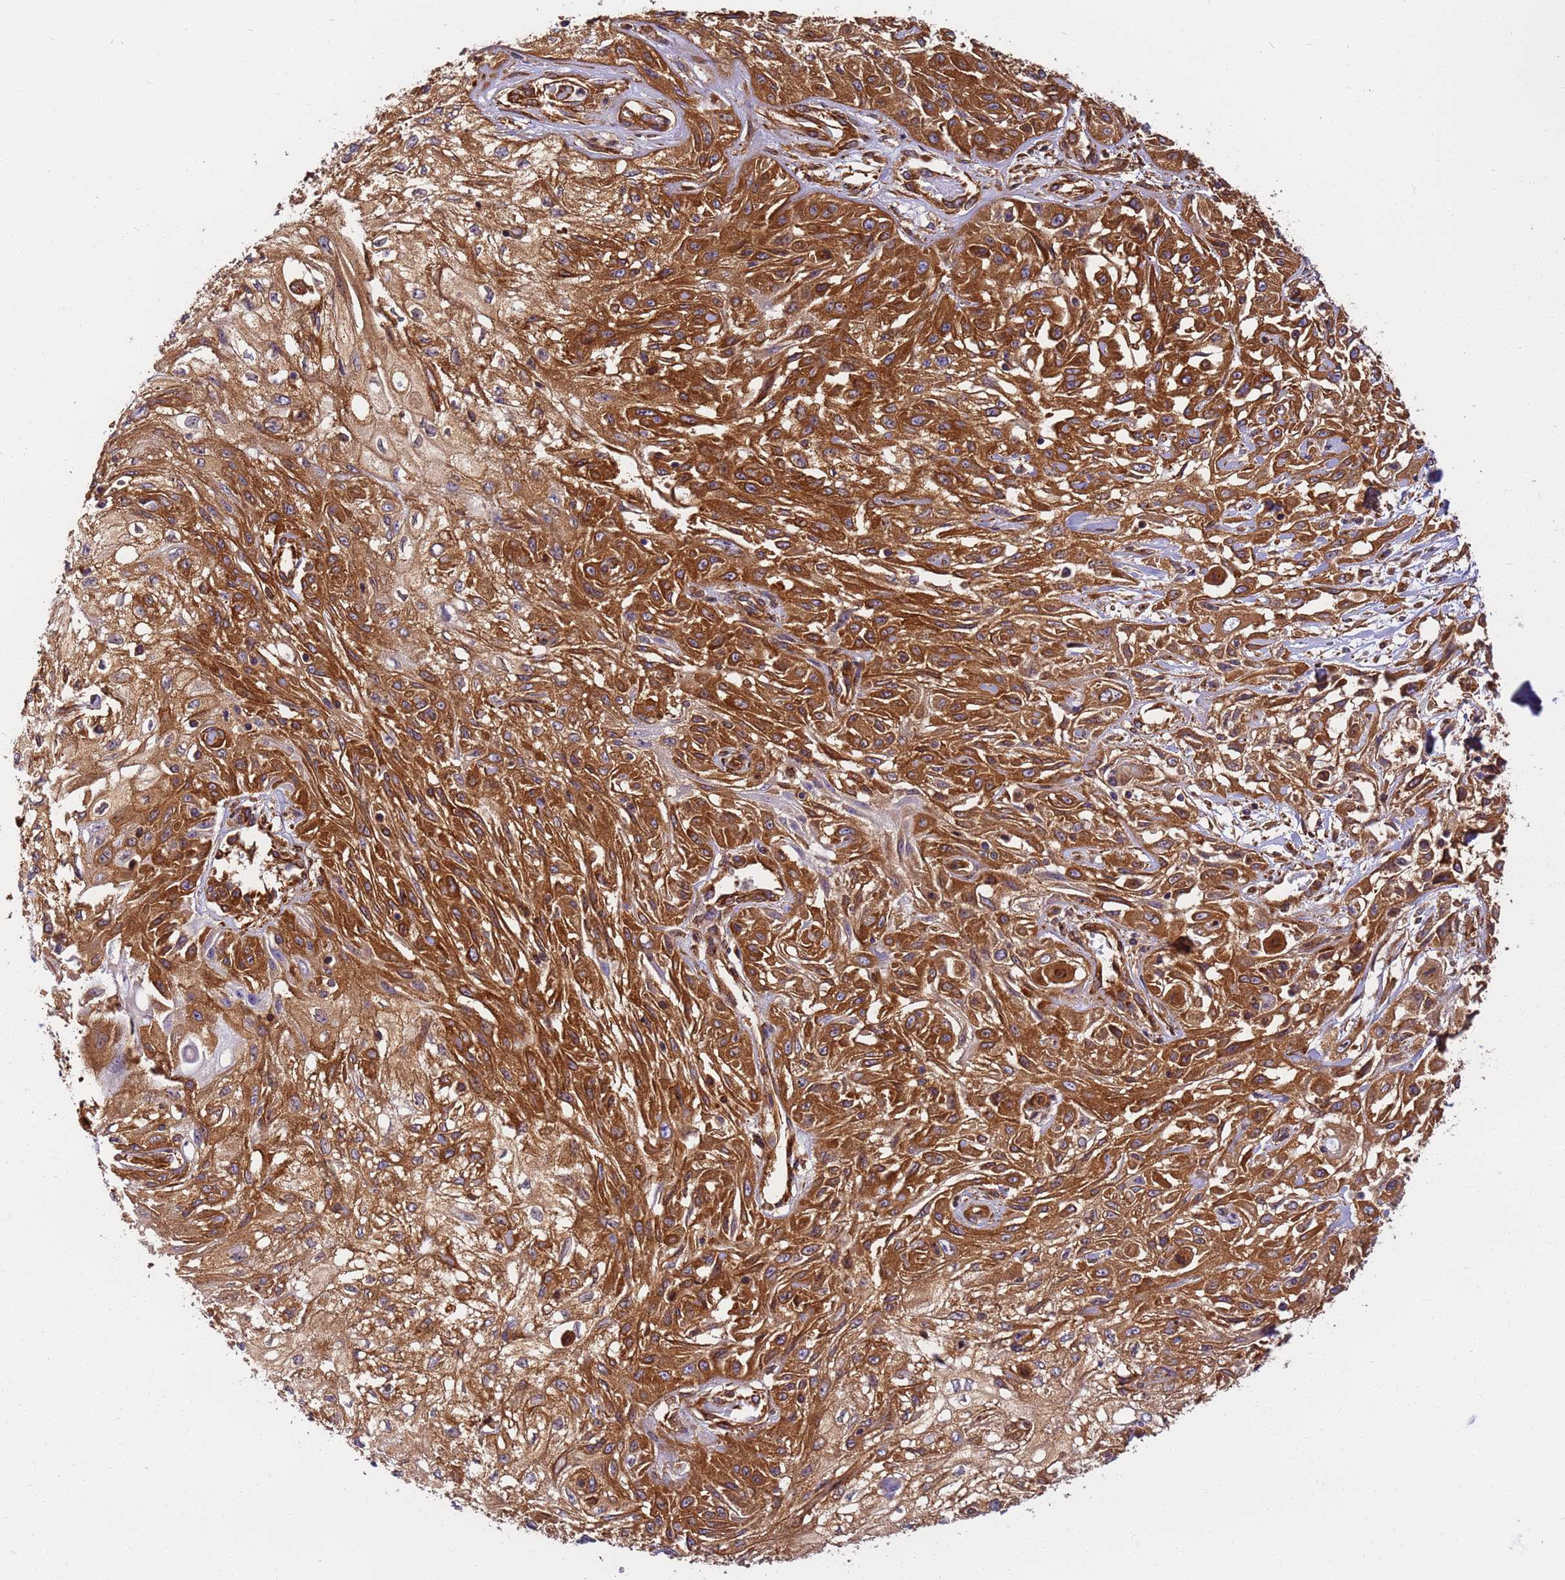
{"staining": {"intensity": "strong", "quantity": ">75%", "location": "cytoplasmic/membranous"}, "tissue": "skin cancer", "cell_type": "Tumor cells", "image_type": "cancer", "snomed": [{"axis": "morphology", "description": "Squamous cell carcinoma, NOS"}, {"axis": "morphology", "description": "Squamous cell carcinoma, metastatic, NOS"}, {"axis": "topography", "description": "Skin"}, {"axis": "topography", "description": "Lymph node"}], "caption": "Skin cancer stained with a protein marker exhibits strong staining in tumor cells.", "gene": "DYNC1I2", "patient": {"sex": "male", "age": 75}}